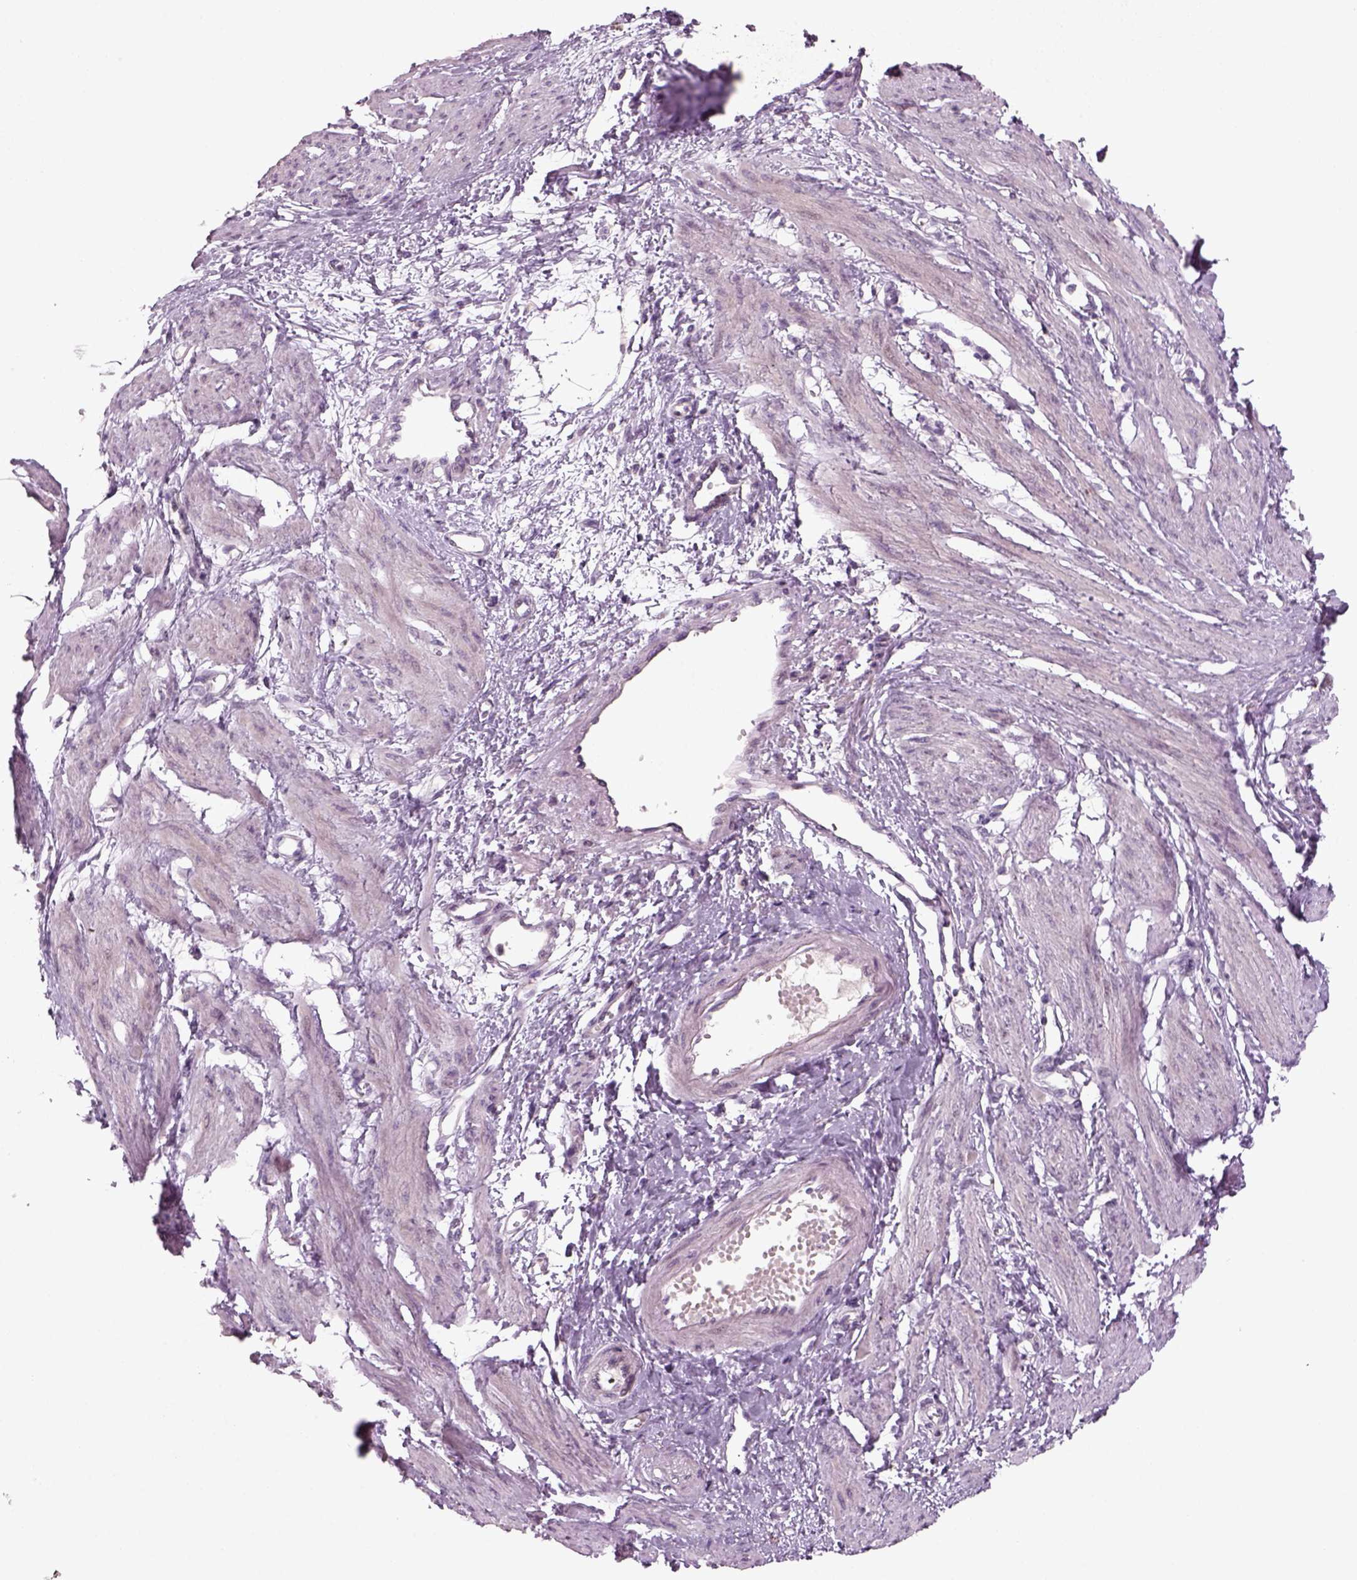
{"staining": {"intensity": "negative", "quantity": "none", "location": "none"}, "tissue": "smooth muscle", "cell_type": "Smooth muscle cells", "image_type": "normal", "snomed": [{"axis": "morphology", "description": "Normal tissue, NOS"}, {"axis": "topography", "description": "Smooth muscle"}, {"axis": "topography", "description": "Uterus"}], "caption": "The image demonstrates no staining of smooth muscle cells in unremarkable smooth muscle. Brightfield microscopy of immunohistochemistry stained with DAB (3,3'-diaminobenzidine) (brown) and hematoxylin (blue), captured at high magnification.", "gene": "PENK", "patient": {"sex": "female", "age": 39}}